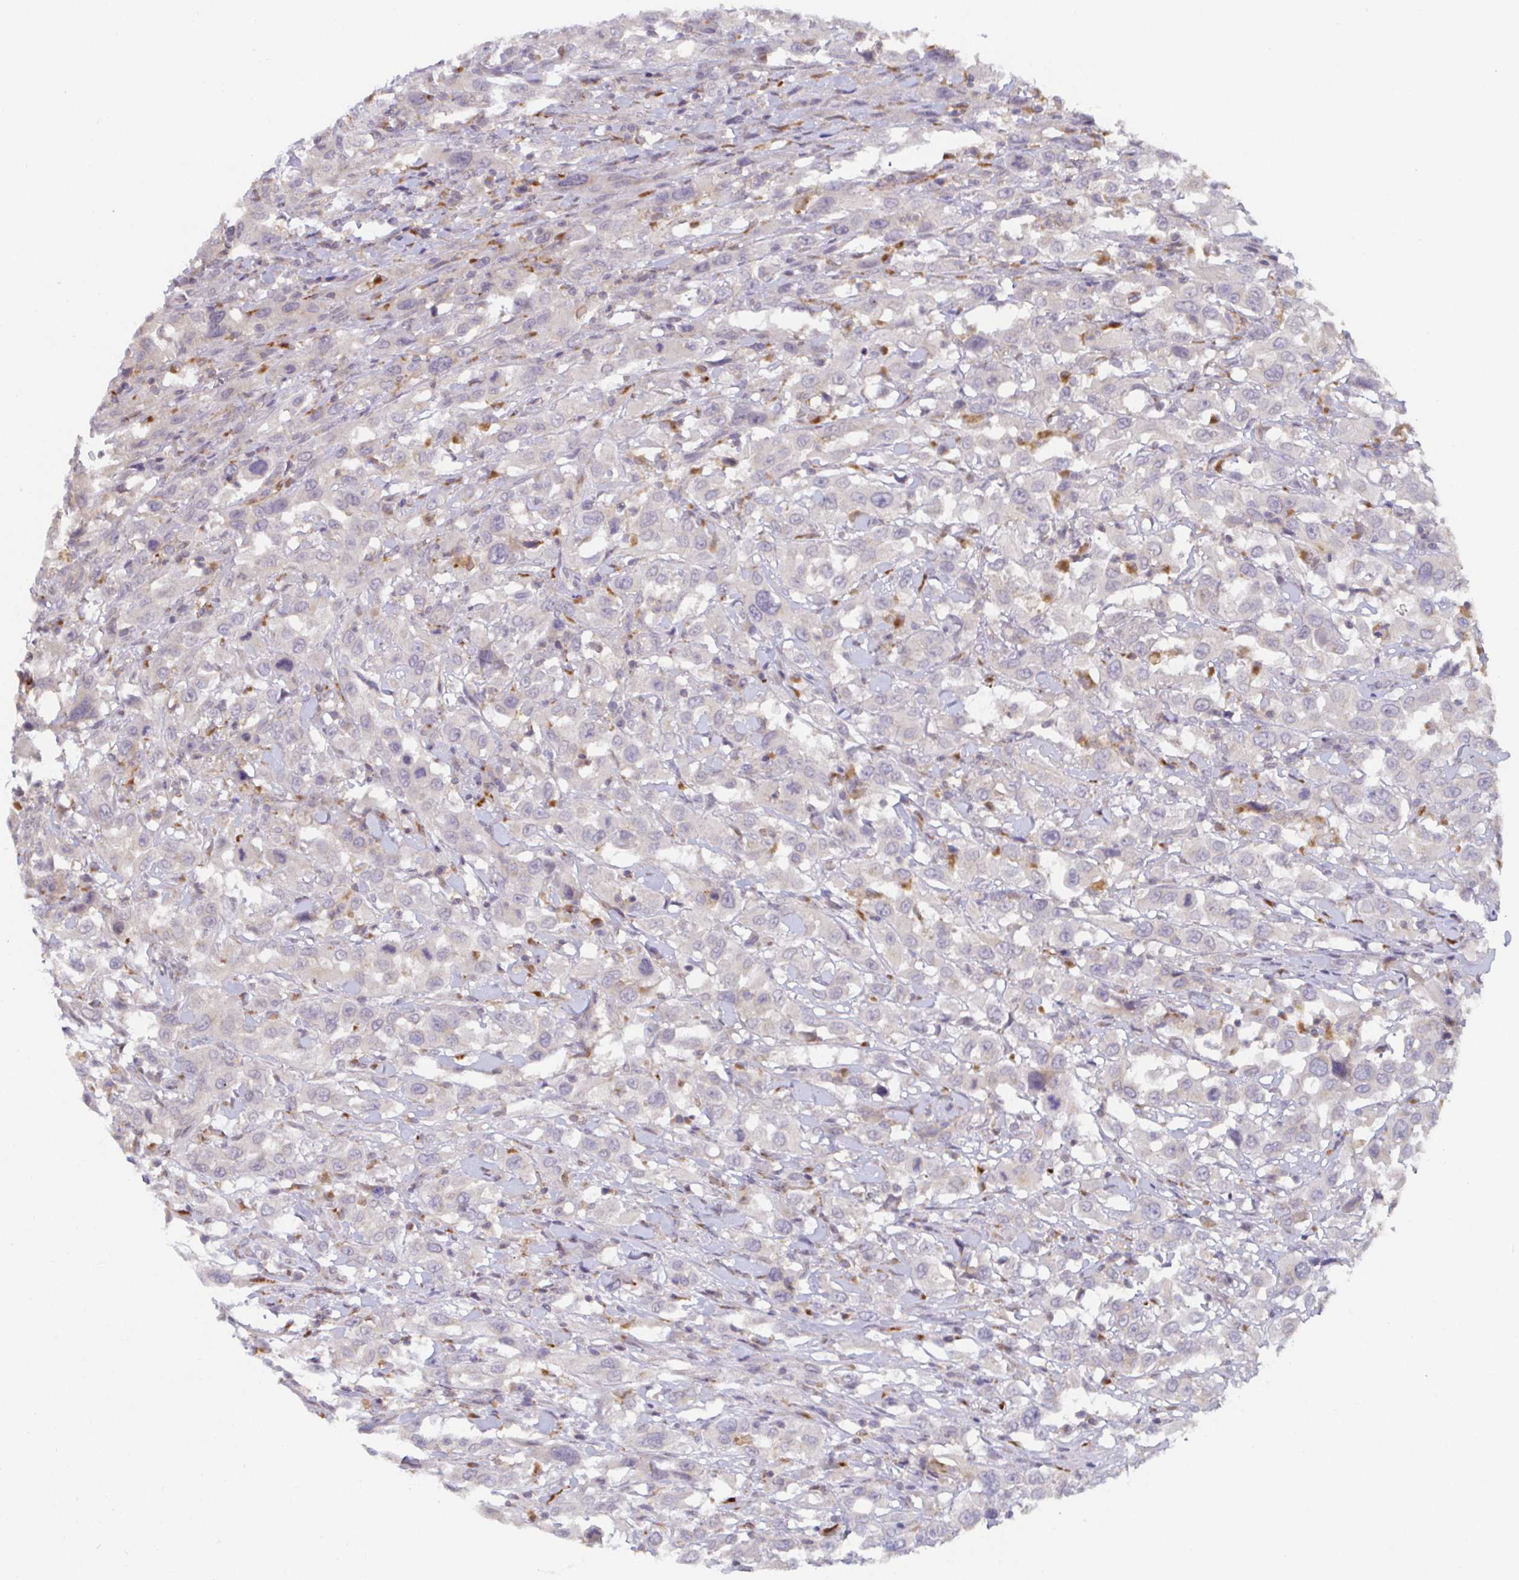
{"staining": {"intensity": "negative", "quantity": "none", "location": "none"}, "tissue": "urothelial cancer", "cell_type": "Tumor cells", "image_type": "cancer", "snomed": [{"axis": "morphology", "description": "Urothelial carcinoma, High grade"}, {"axis": "topography", "description": "Urinary bladder"}], "caption": "High-grade urothelial carcinoma was stained to show a protein in brown. There is no significant staining in tumor cells.", "gene": "CDH18", "patient": {"sex": "male", "age": 61}}